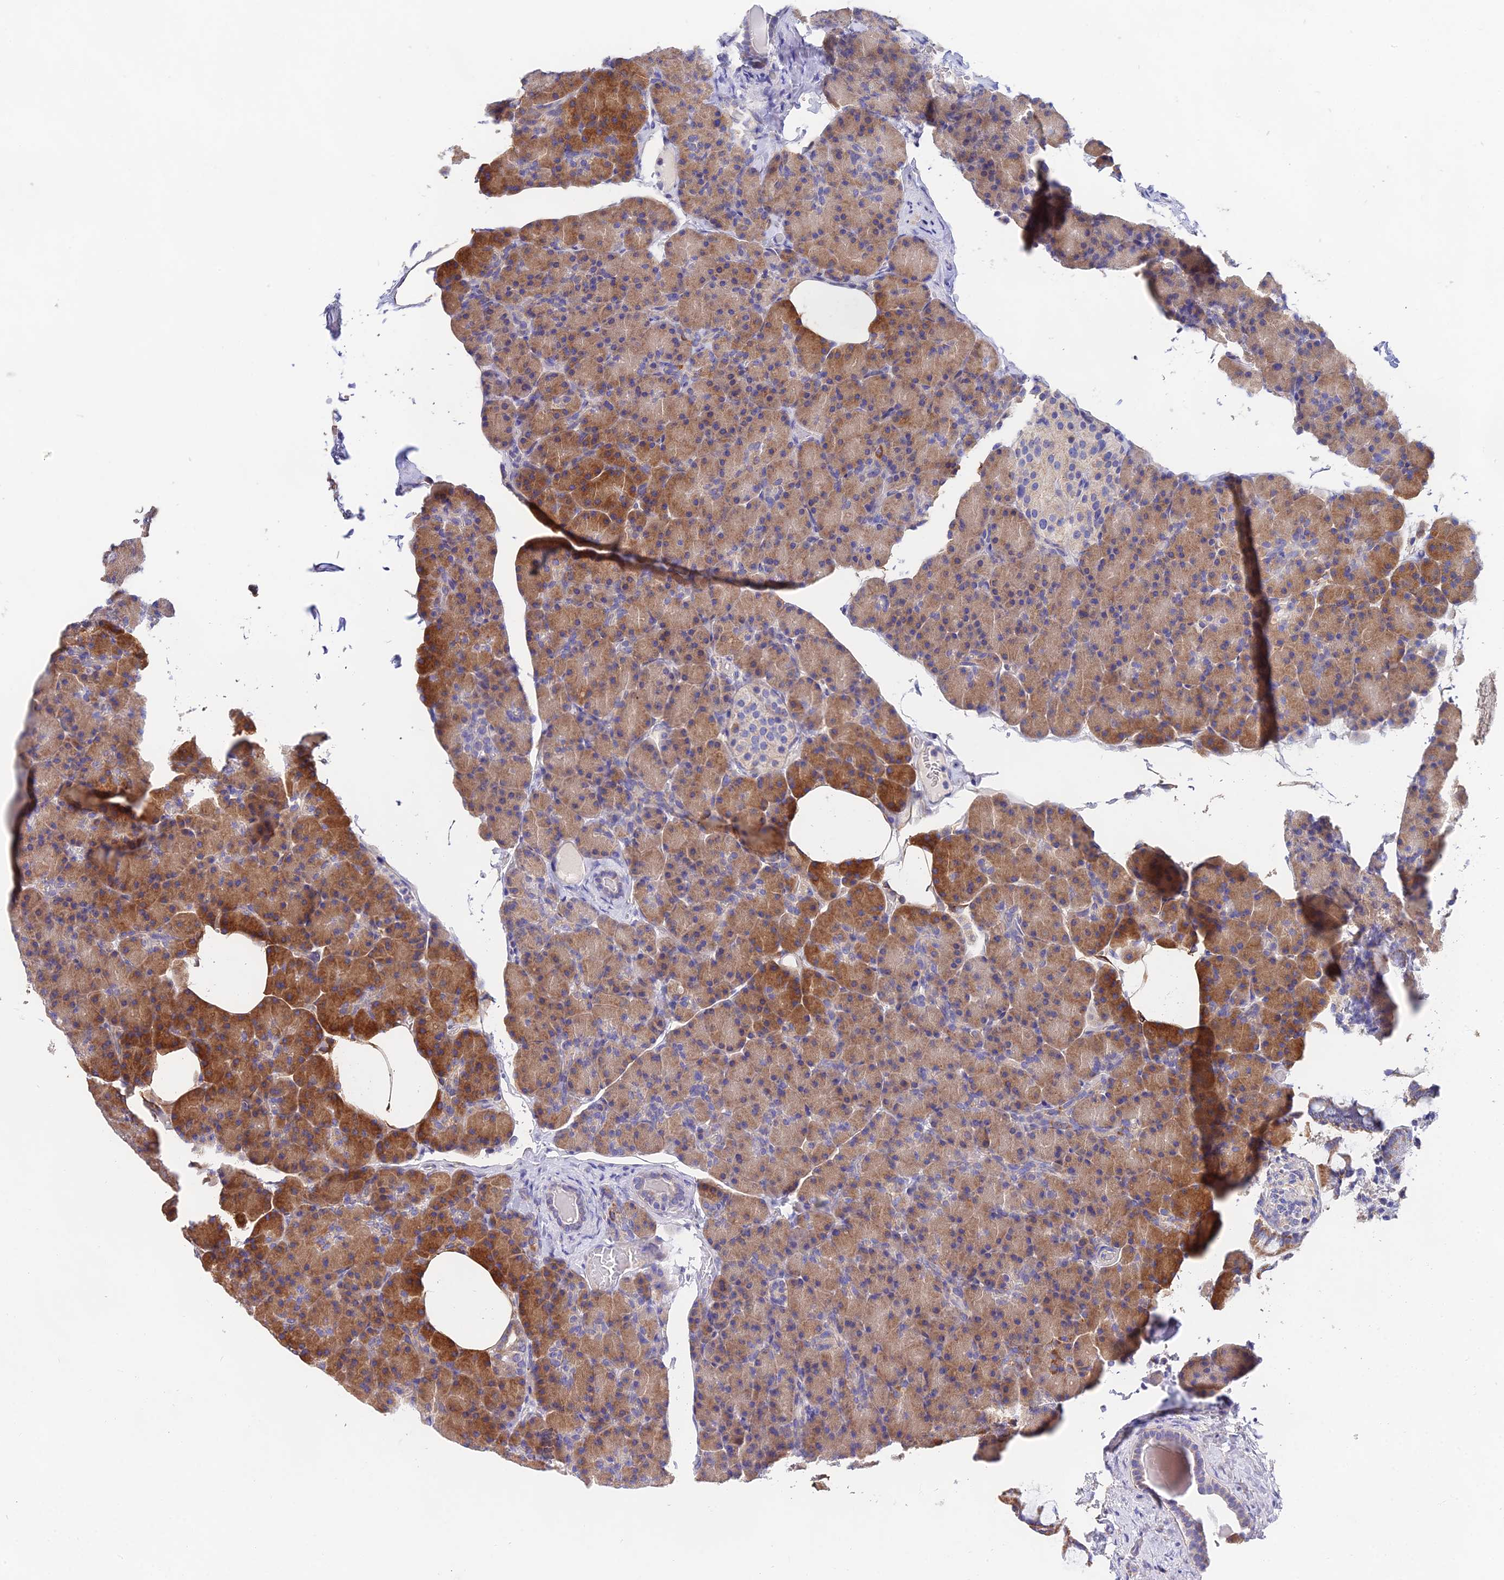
{"staining": {"intensity": "moderate", "quantity": "25%-75%", "location": "cytoplasmic/membranous"}, "tissue": "pancreas", "cell_type": "Exocrine glandular cells", "image_type": "normal", "snomed": [{"axis": "morphology", "description": "Normal tissue, NOS"}, {"axis": "topography", "description": "Pancreas"}], "caption": "Immunohistochemistry (IHC) histopathology image of benign pancreas: human pancreas stained using immunohistochemistry (IHC) exhibits medium levels of moderate protein expression localized specifically in the cytoplasmic/membranous of exocrine glandular cells, appearing as a cytoplasmic/membranous brown color.", "gene": "PPP2R2A", "patient": {"sex": "female", "age": 43}}